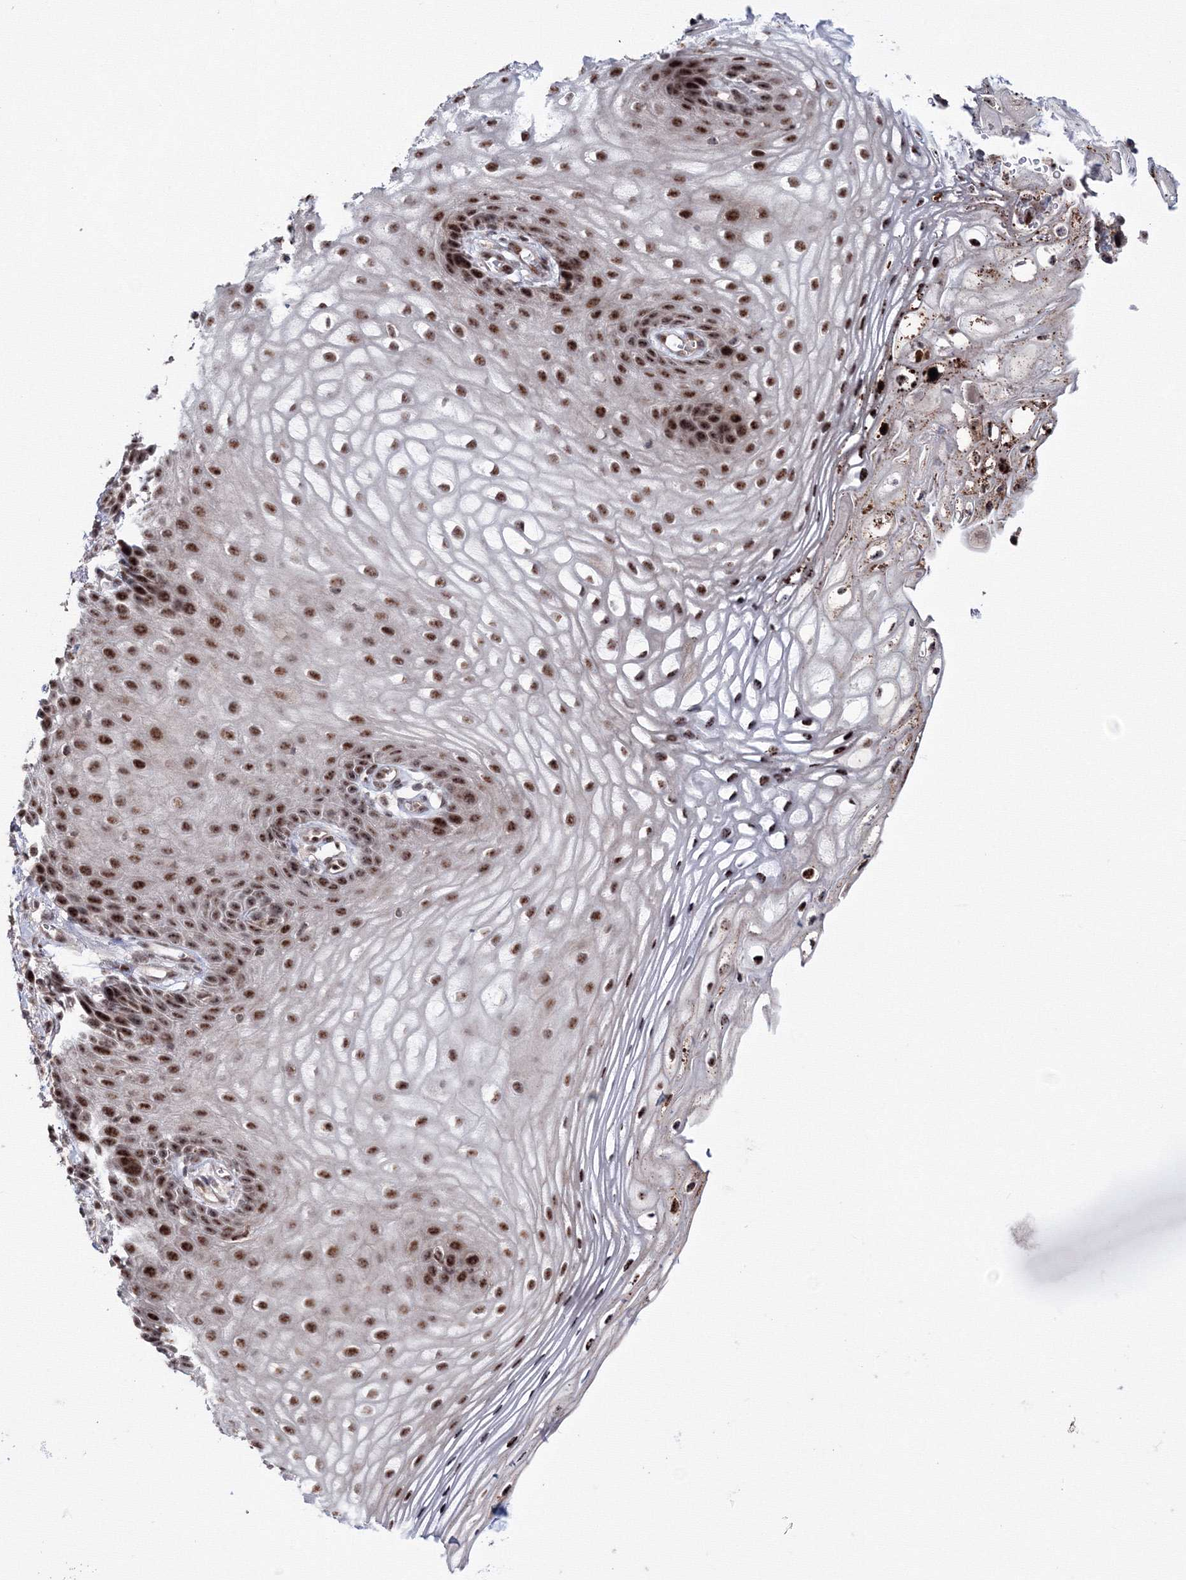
{"staining": {"intensity": "strong", "quantity": ">75%", "location": "nuclear"}, "tissue": "vagina", "cell_type": "Squamous epithelial cells", "image_type": "normal", "snomed": [{"axis": "morphology", "description": "Normal tissue, NOS"}, {"axis": "topography", "description": "Vagina"}], "caption": "Brown immunohistochemical staining in unremarkable human vagina reveals strong nuclear positivity in approximately >75% of squamous epithelial cells.", "gene": "TATDN2", "patient": {"sex": "female", "age": 60}}